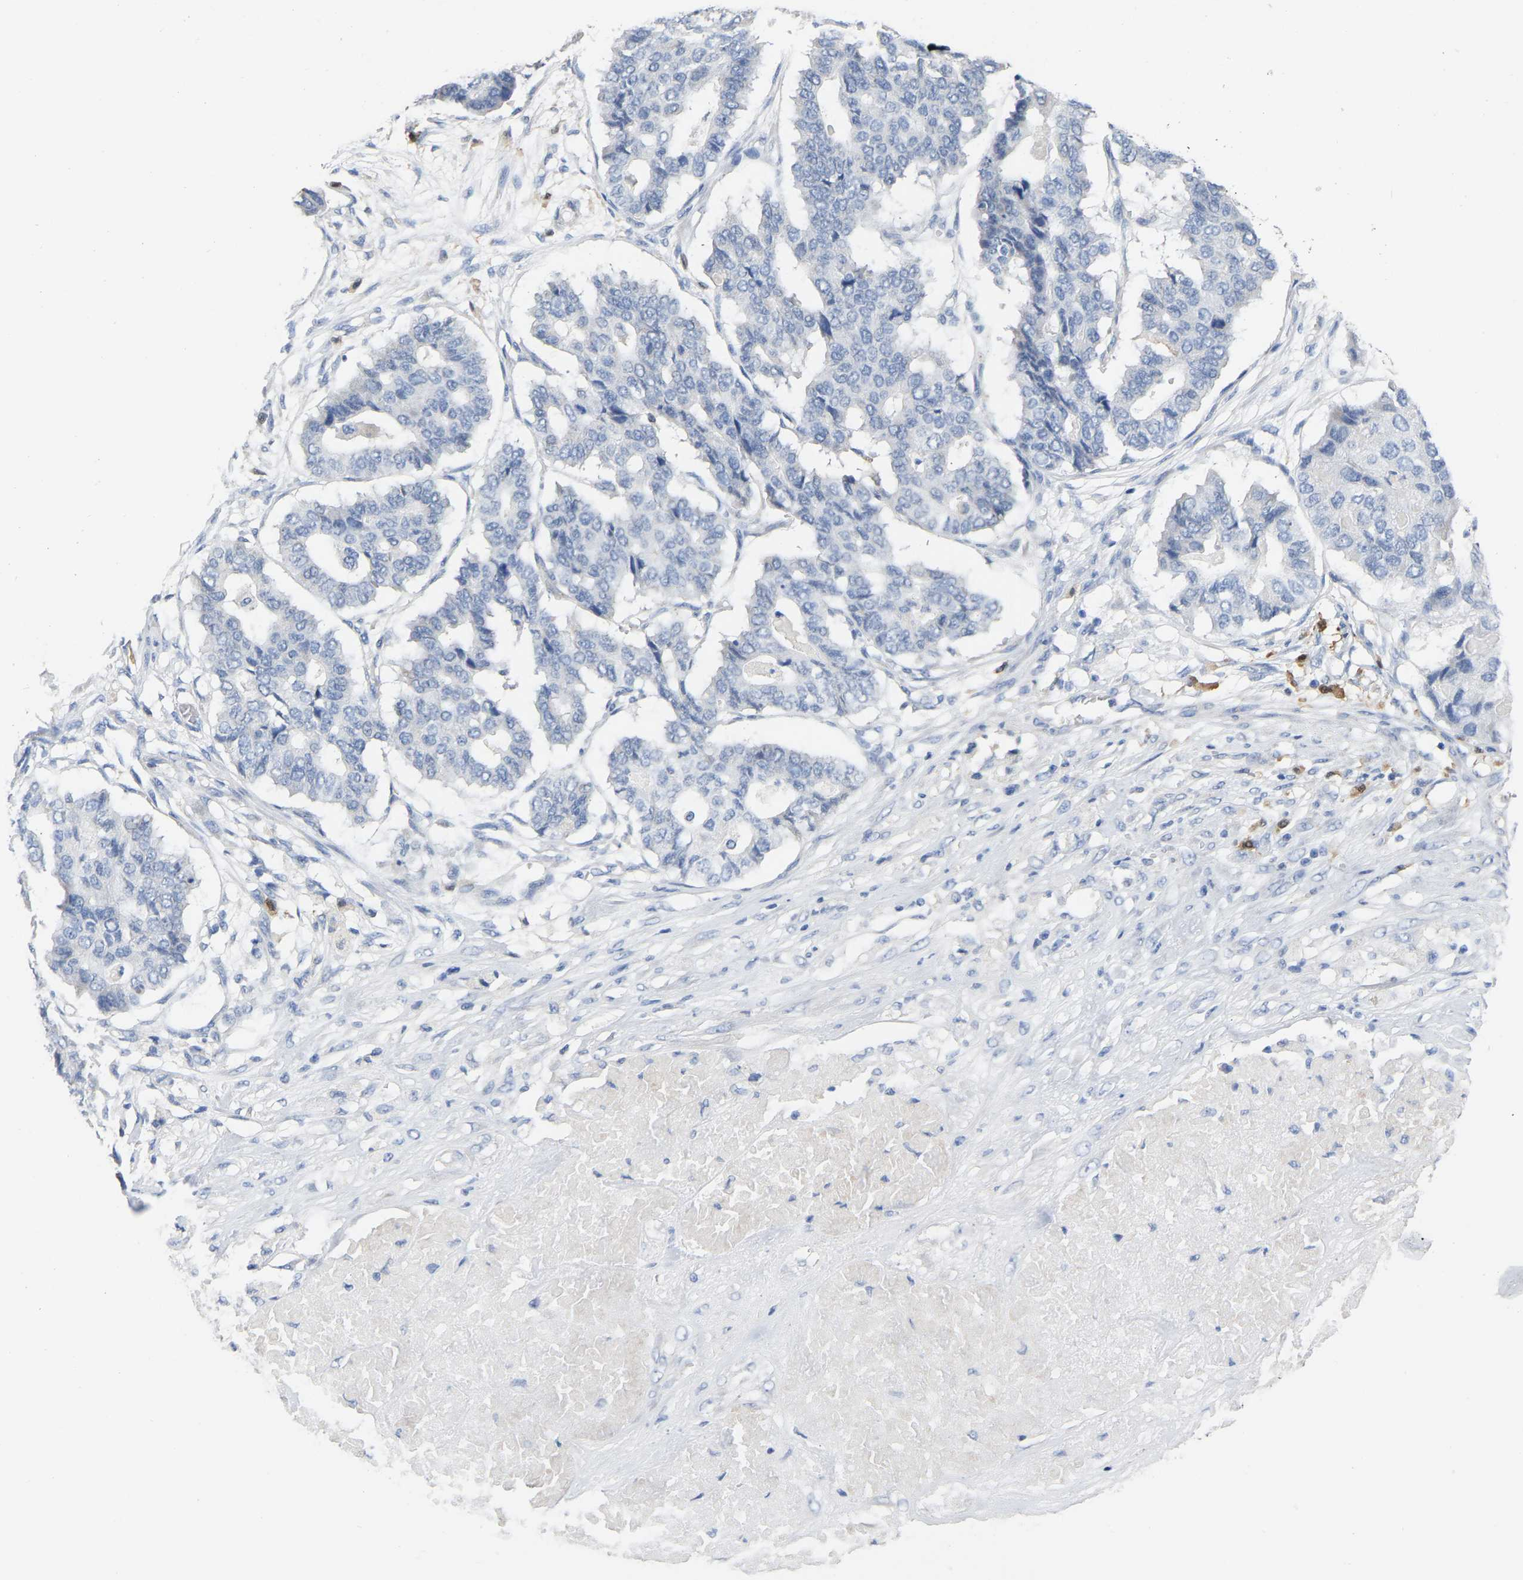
{"staining": {"intensity": "negative", "quantity": "none", "location": "none"}, "tissue": "pancreatic cancer", "cell_type": "Tumor cells", "image_type": "cancer", "snomed": [{"axis": "morphology", "description": "Adenocarcinoma, NOS"}, {"axis": "topography", "description": "Pancreas"}], "caption": "High power microscopy photomicrograph of an immunohistochemistry photomicrograph of pancreatic adenocarcinoma, revealing no significant positivity in tumor cells.", "gene": "ULBP2", "patient": {"sex": "male", "age": 50}}